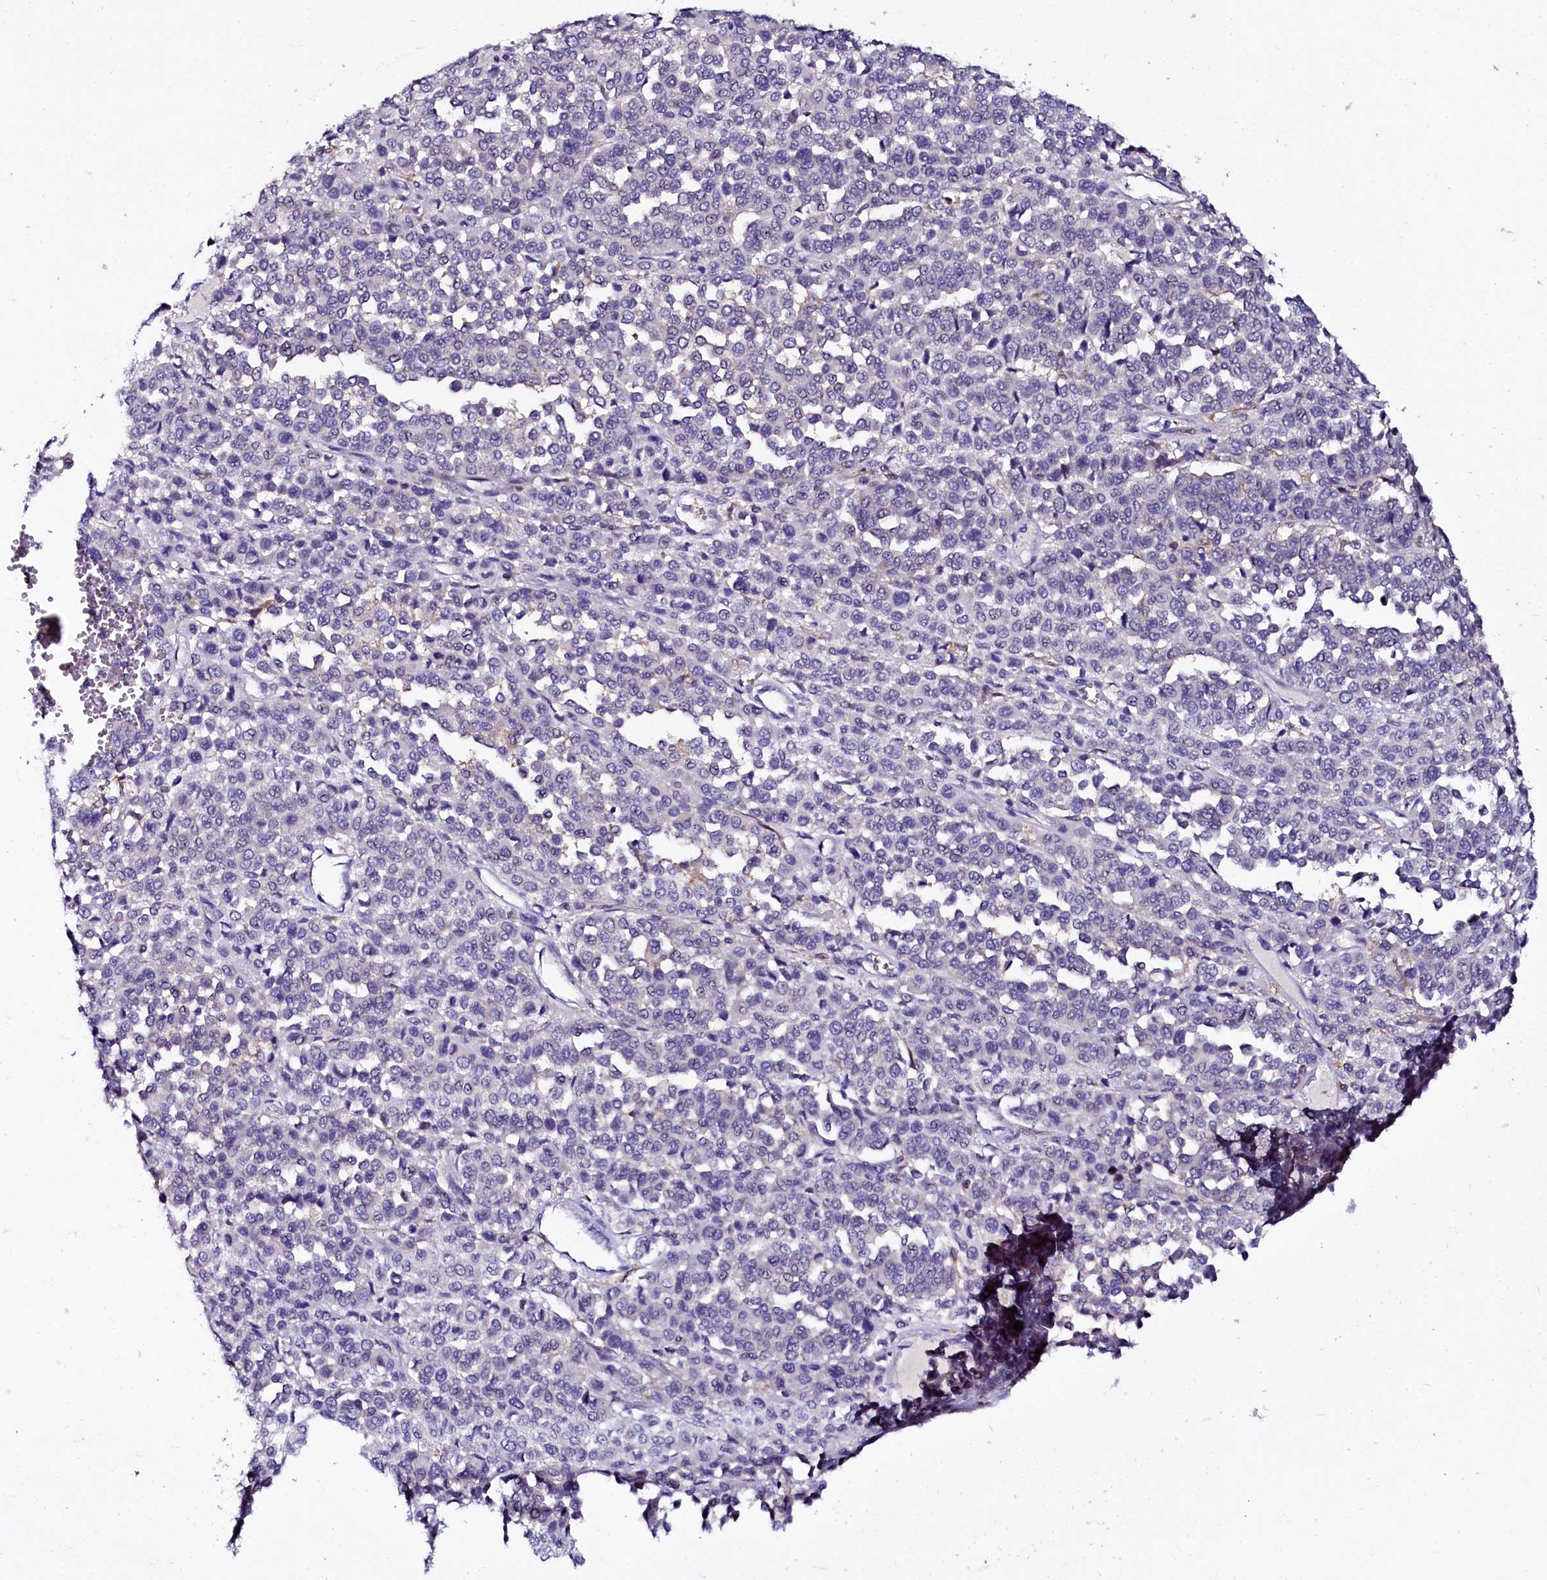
{"staining": {"intensity": "negative", "quantity": "none", "location": "none"}, "tissue": "melanoma", "cell_type": "Tumor cells", "image_type": "cancer", "snomed": [{"axis": "morphology", "description": "Malignant melanoma, Metastatic site"}, {"axis": "topography", "description": "Pancreas"}], "caption": "A micrograph of melanoma stained for a protein shows no brown staining in tumor cells. (Brightfield microscopy of DAB (3,3'-diaminobenzidine) immunohistochemistry (IHC) at high magnification).", "gene": "OTOL1", "patient": {"sex": "female", "age": 30}}